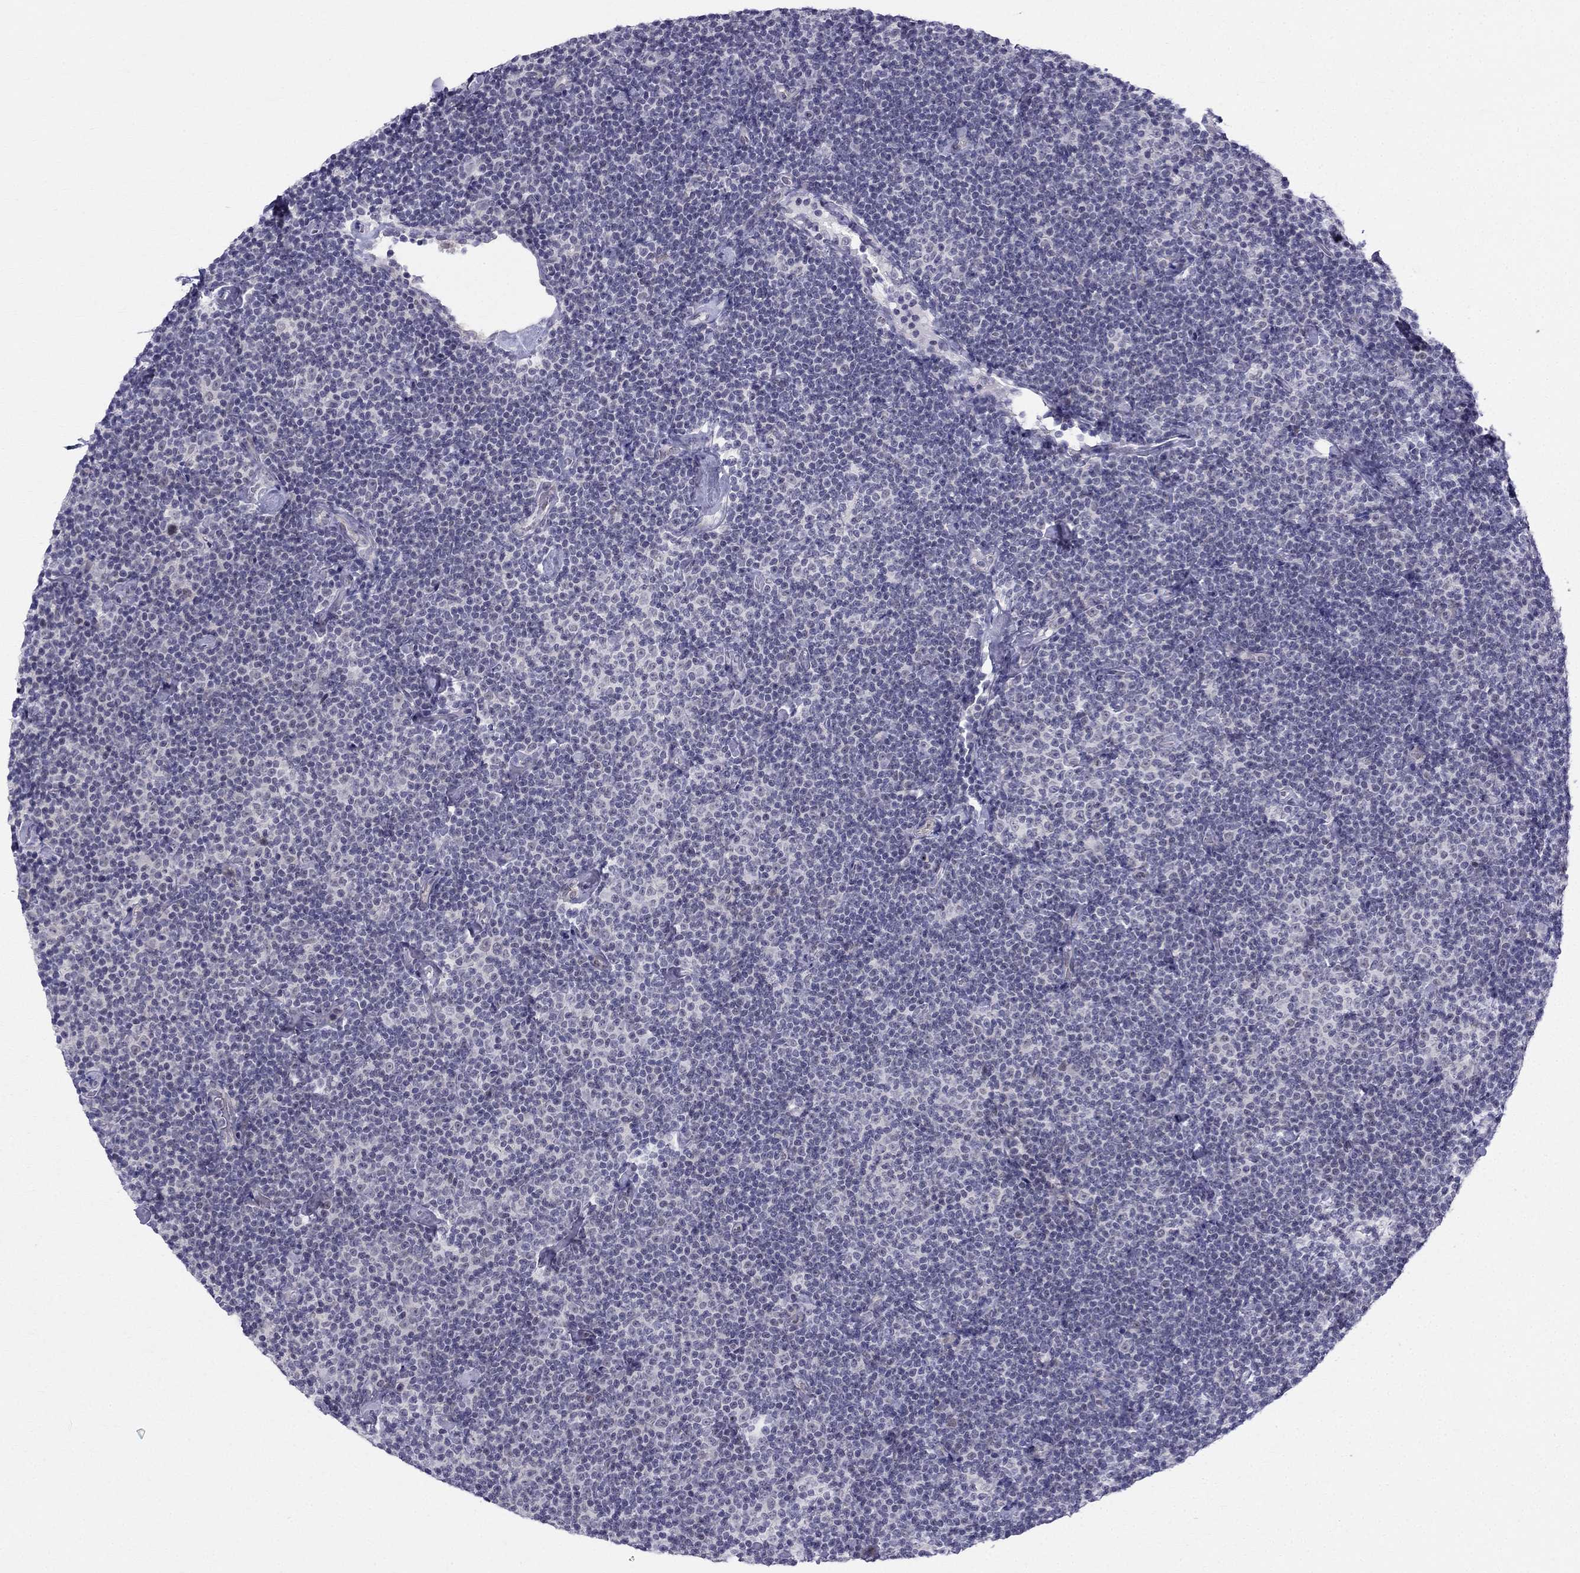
{"staining": {"intensity": "negative", "quantity": "none", "location": "none"}, "tissue": "lymphoma", "cell_type": "Tumor cells", "image_type": "cancer", "snomed": [{"axis": "morphology", "description": "Malignant lymphoma, non-Hodgkin's type, Low grade"}, {"axis": "topography", "description": "Lymph node"}], "caption": "A photomicrograph of lymphoma stained for a protein reveals no brown staining in tumor cells.", "gene": "BAG5", "patient": {"sex": "male", "age": 81}}